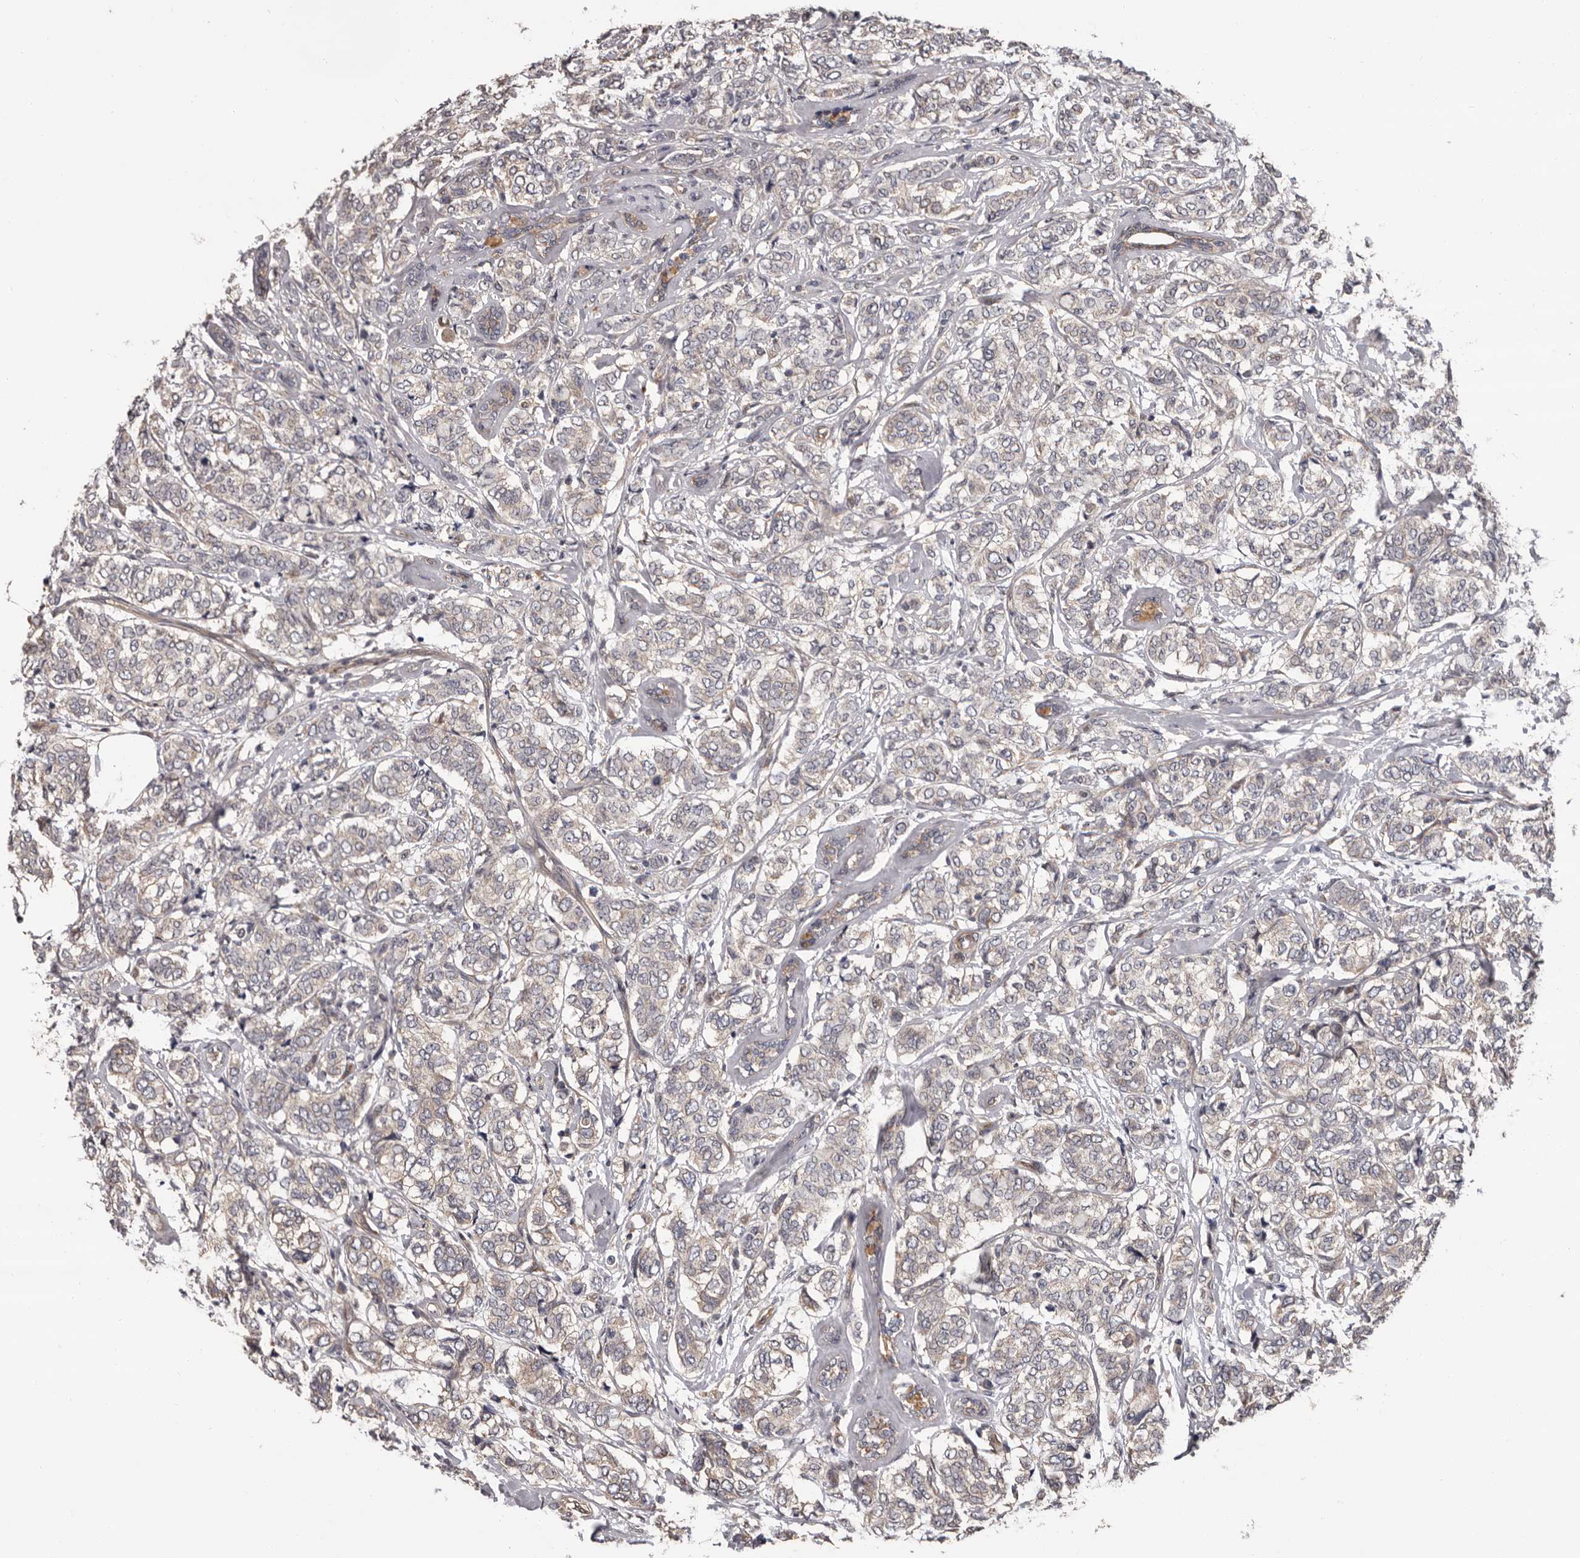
{"staining": {"intensity": "weak", "quantity": "<25%", "location": "cytoplasmic/membranous"}, "tissue": "breast cancer", "cell_type": "Tumor cells", "image_type": "cancer", "snomed": [{"axis": "morphology", "description": "Lobular carcinoma"}, {"axis": "topography", "description": "Breast"}], "caption": "Immunohistochemical staining of breast cancer displays no significant expression in tumor cells.", "gene": "PRKD1", "patient": {"sex": "female", "age": 60}}